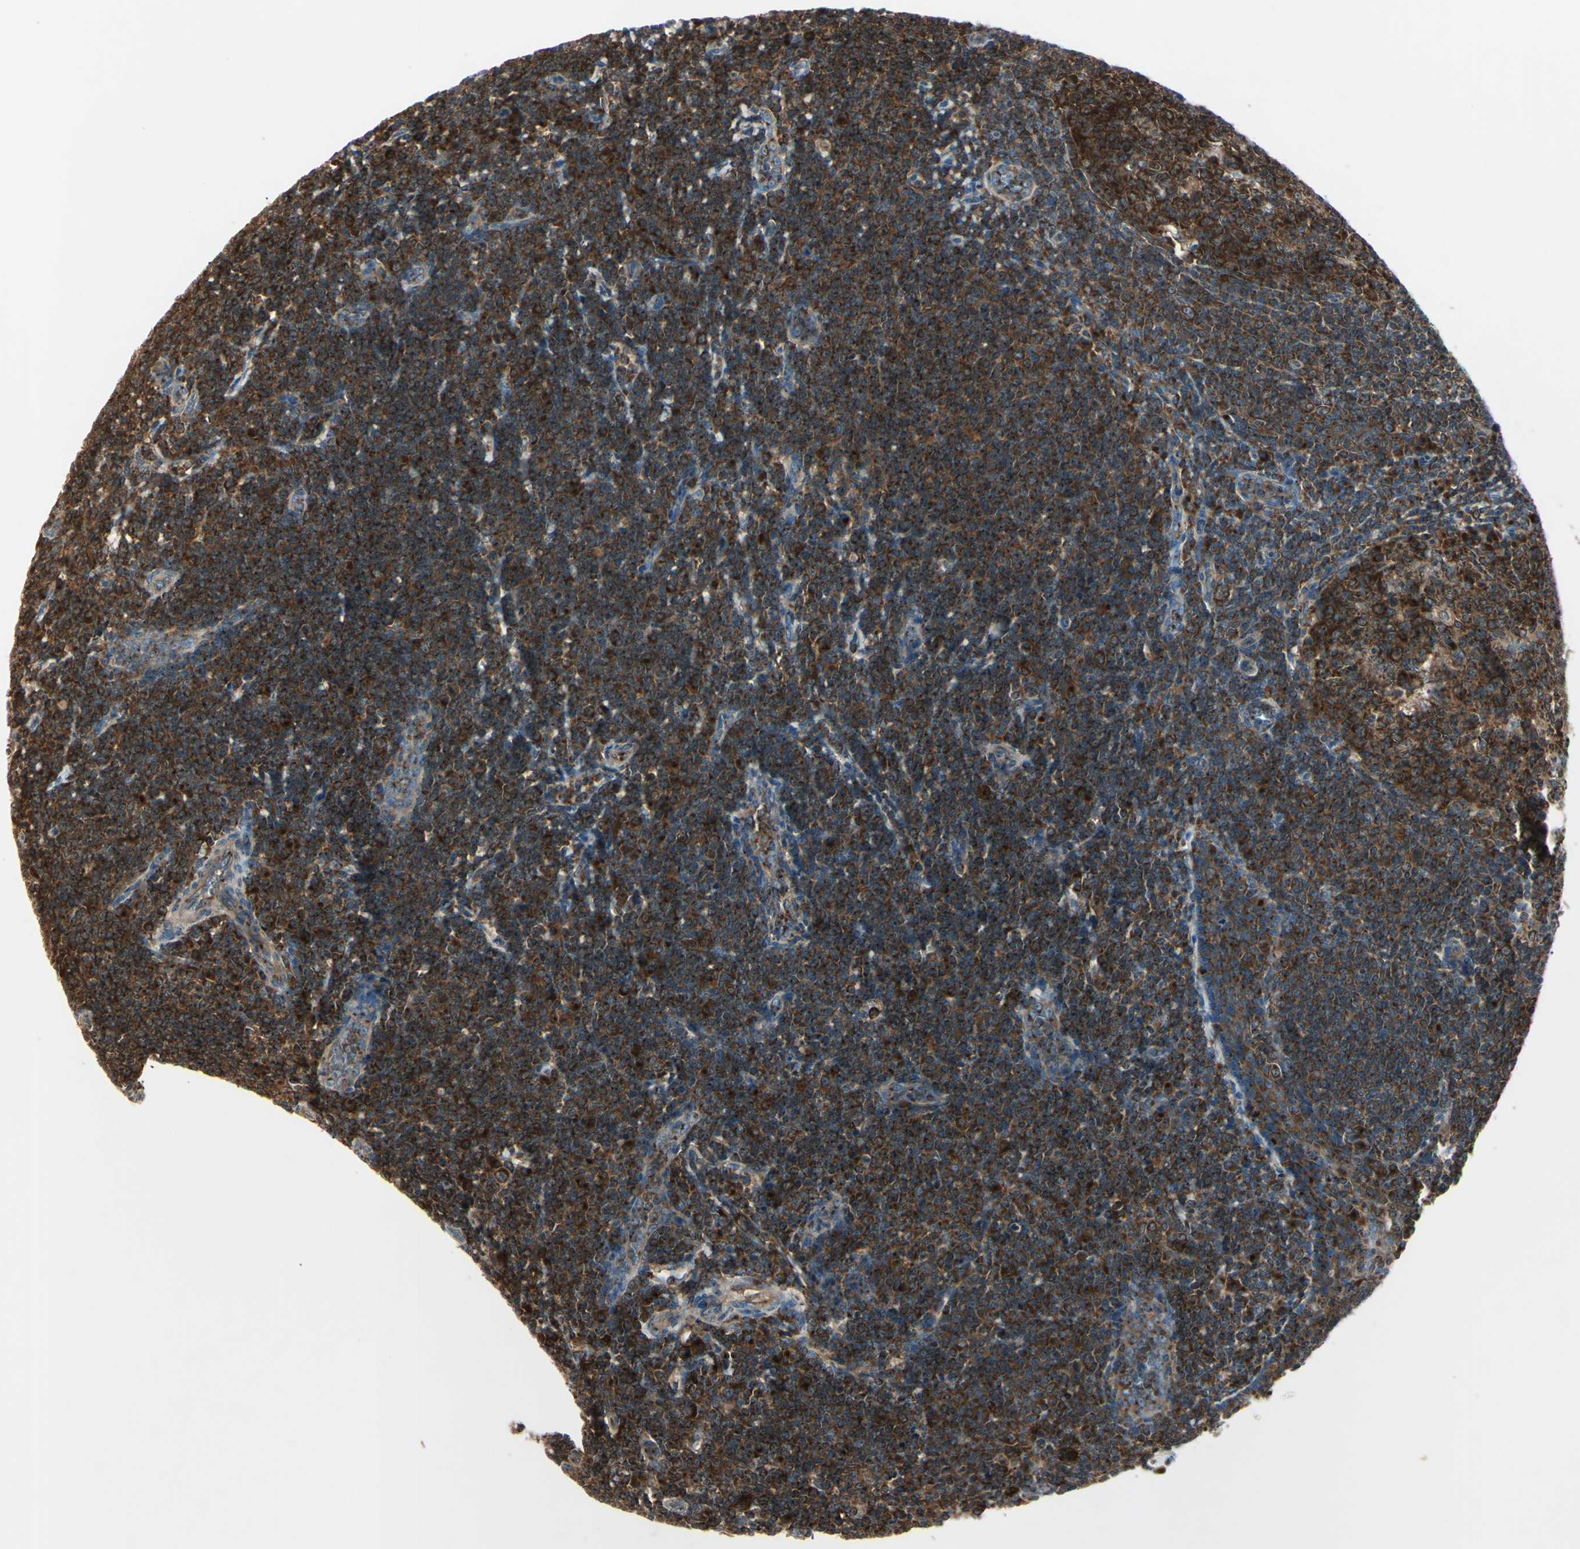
{"staining": {"intensity": "strong", "quantity": ">75%", "location": "cytoplasmic/membranous"}, "tissue": "tonsil", "cell_type": "Germinal center cells", "image_type": "normal", "snomed": [{"axis": "morphology", "description": "Normal tissue, NOS"}, {"axis": "topography", "description": "Tonsil"}], "caption": "Immunohistochemistry (IHC) photomicrograph of unremarkable tonsil: human tonsil stained using IHC demonstrates high levels of strong protein expression localized specifically in the cytoplasmic/membranous of germinal center cells, appearing as a cytoplasmic/membranous brown color.", "gene": "MAPRE1", "patient": {"sex": "male", "age": 31}}